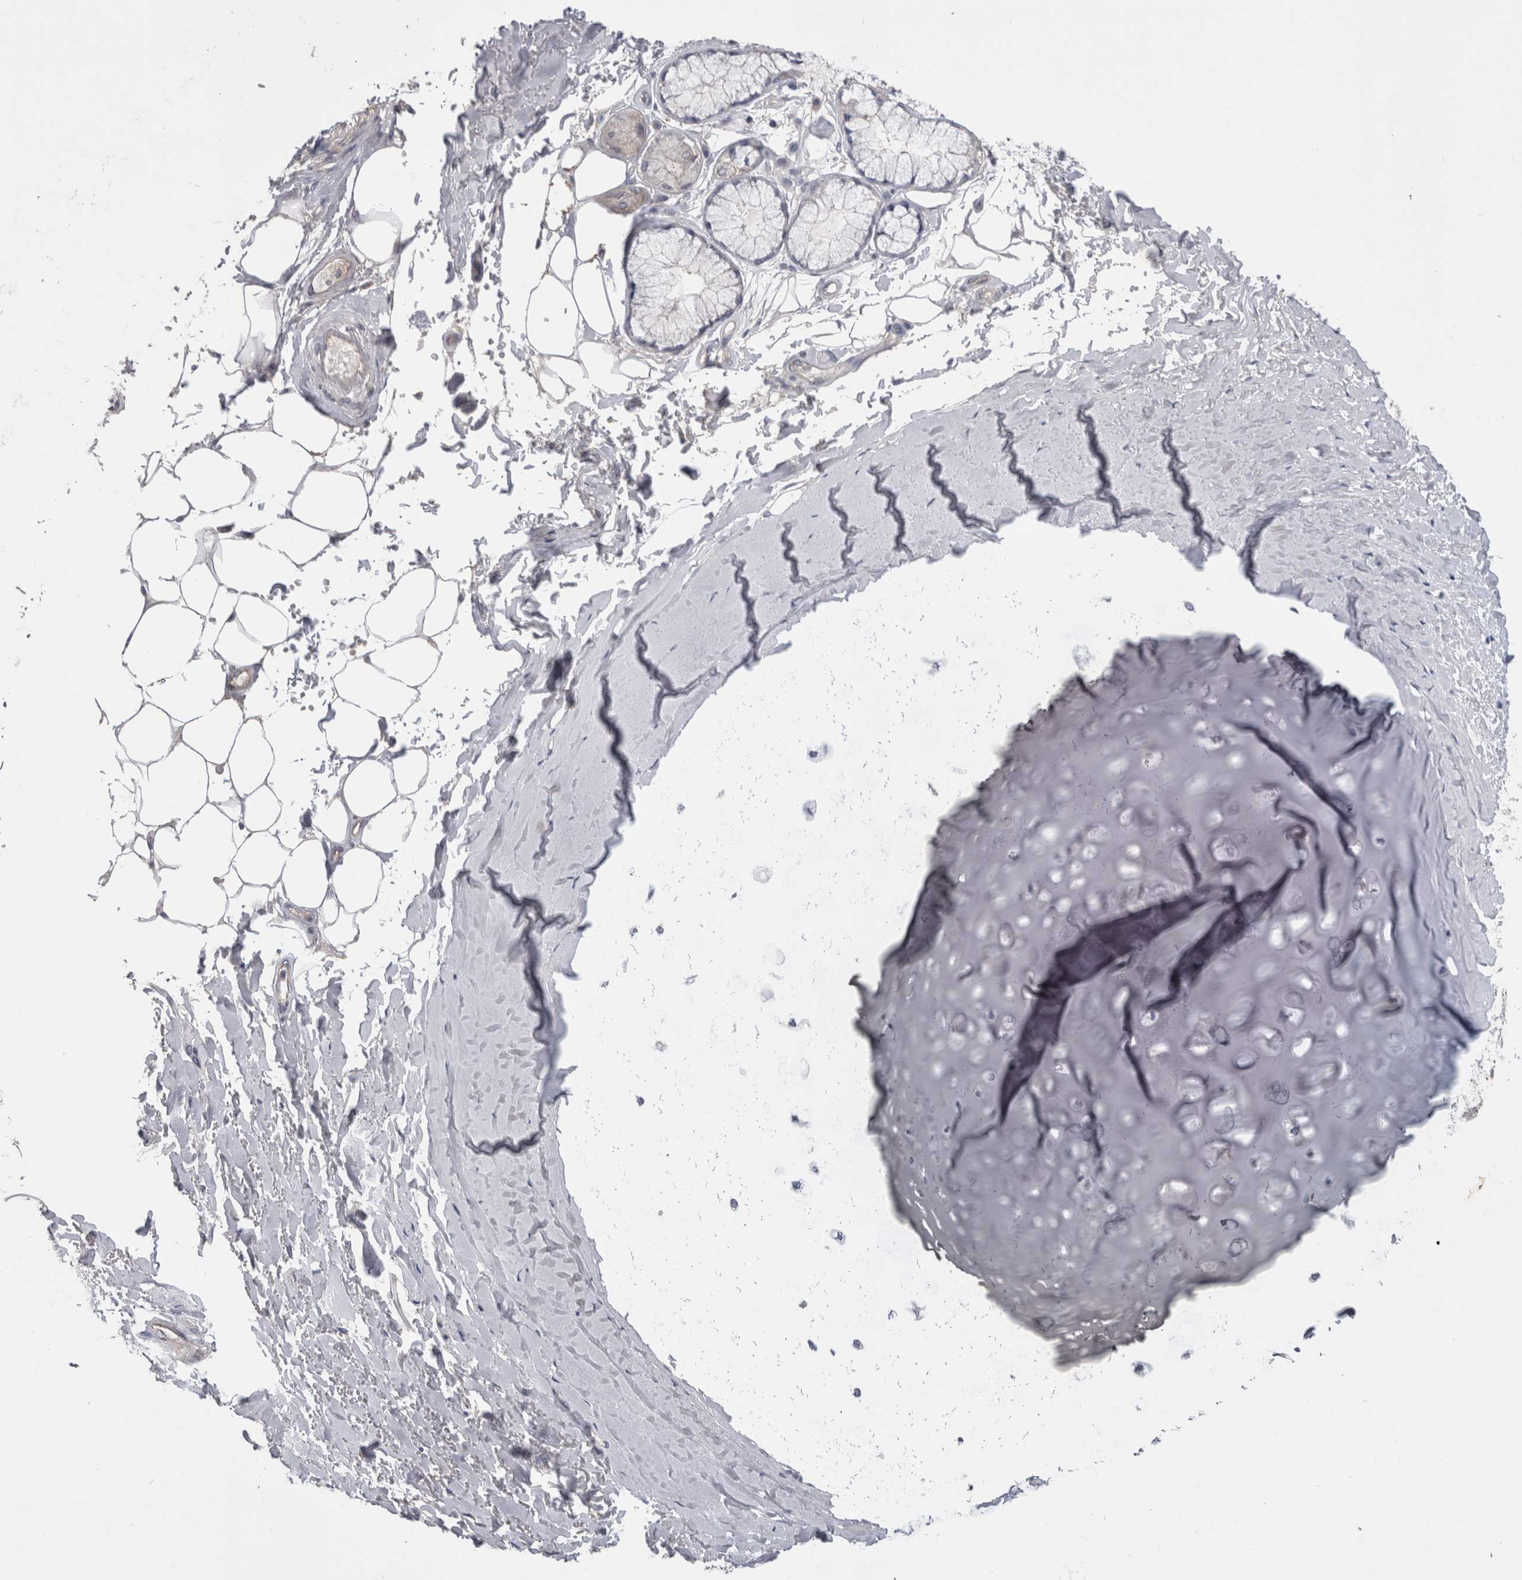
{"staining": {"intensity": "negative", "quantity": "none", "location": "none"}, "tissue": "adipose tissue", "cell_type": "Adipocytes", "image_type": "normal", "snomed": [{"axis": "morphology", "description": "Normal tissue, NOS"}, {"axis": "topography", "description": "Bronchus"}], "caption": "Adipocytes are negative for protein expression in normal human adipose tissue.", "gene": "NECTIN2", "patient": {"sex": "male", "age": 66}}